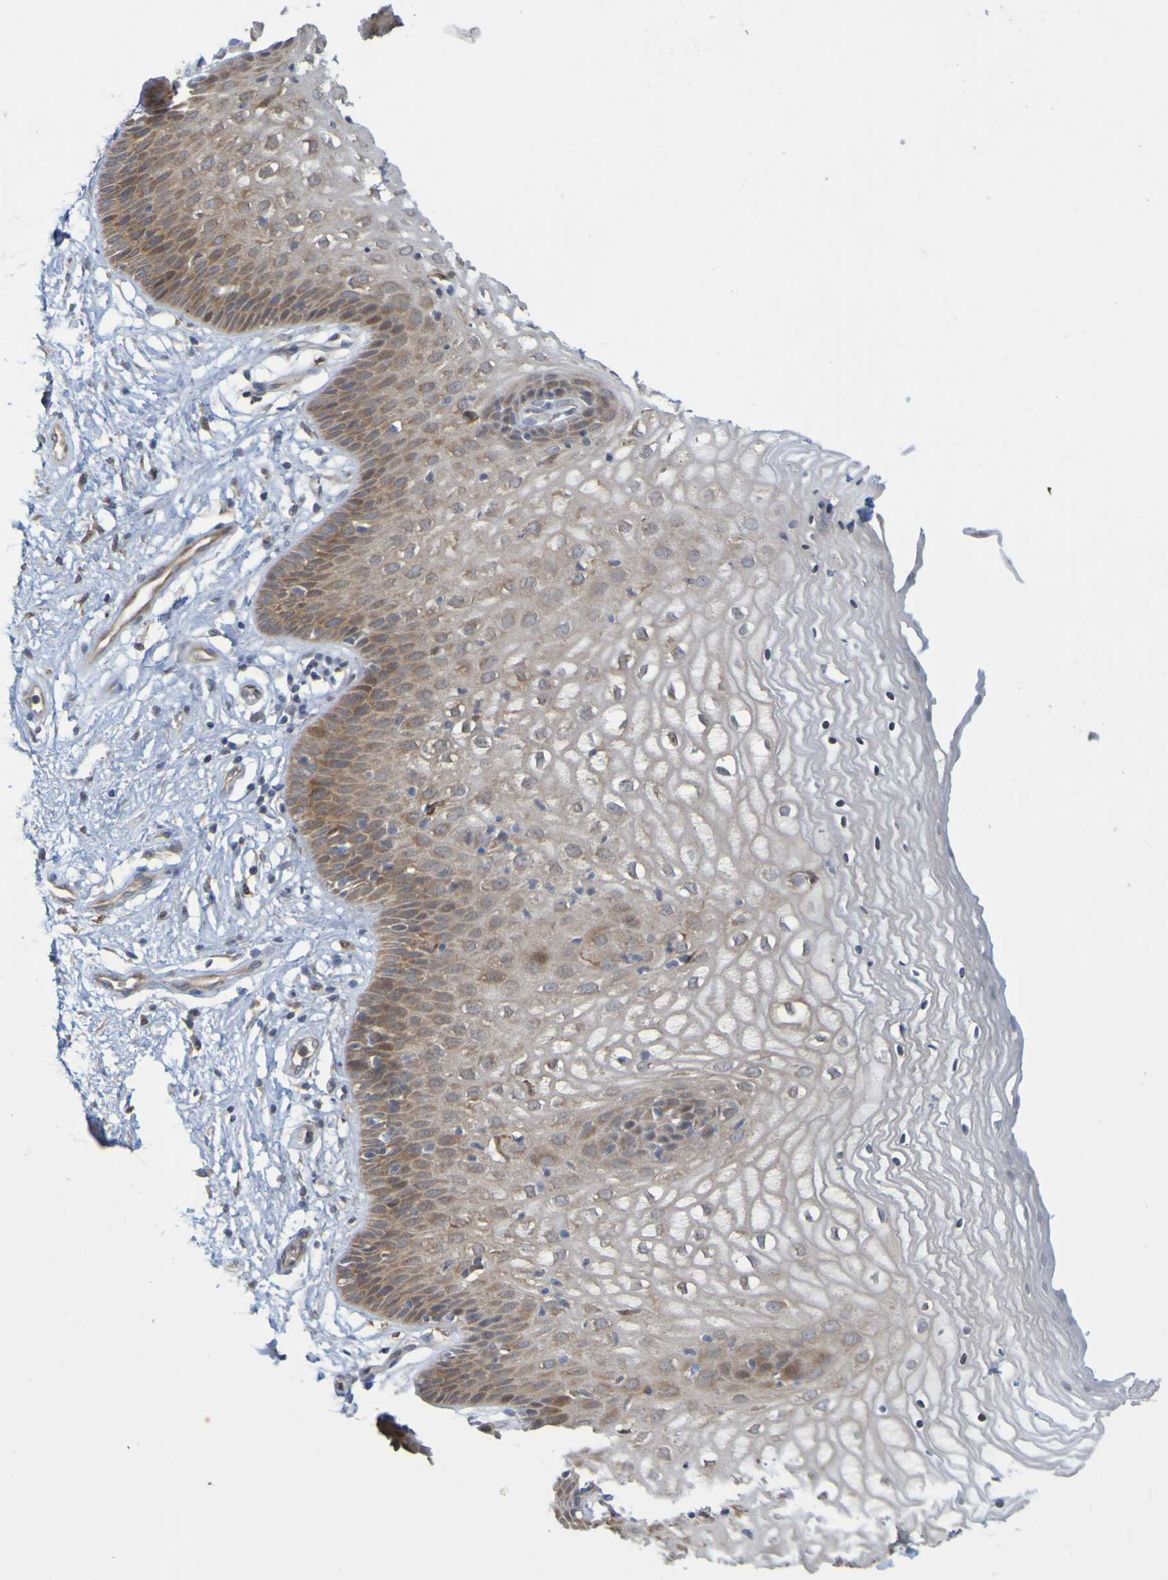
{"staining": {"intensity": "moderate", "quantity": "25%-75%", "location": "cytoplasmic/membranous"}, "tissue": "vagina", "cell_type": "Squamous epithelial cells", "image_type": "normal", "snomed": [{"axis": "morphology", "description": "Normal tissue, NOS"}, {"axis": "topography", "description": "Vagina"}], "caption": "Immunohistochemistry (IHC) micrograph of unremarkable vagina: vagina stained using immunohistochemistry (IHC) reveals medium levels of moderate protein expression localized specifically in the cytoplasmic/membranous of squamous epithelial cells, appearing as a cytoplasmic/membranous brown color.", "gene": "NAV2", "patient": {"sex": "female", "age": 34}}